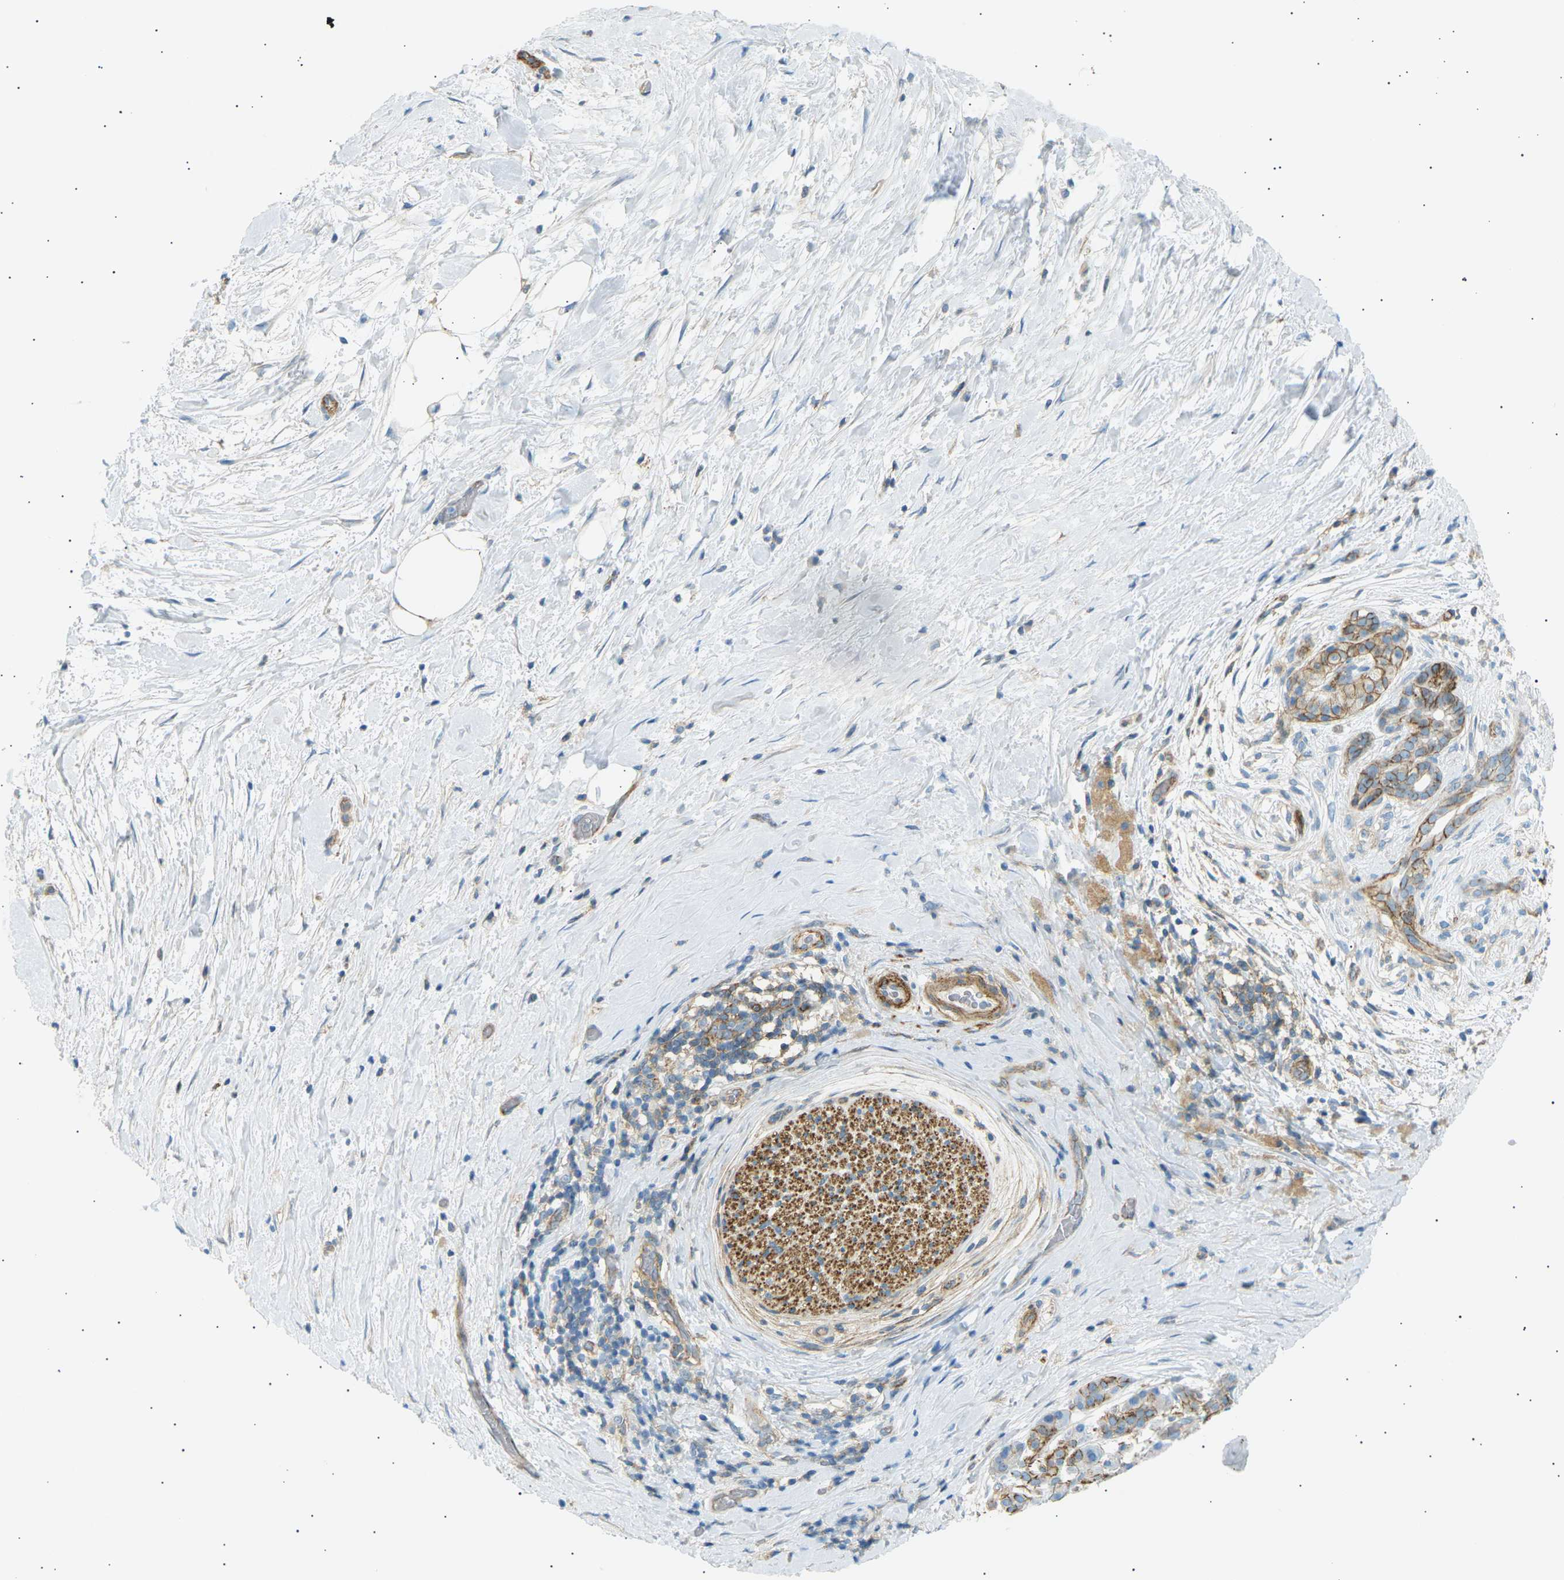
{"staining": {"intensity": "moderate", "quantity": "25%-75%", "location": "cytoplasmic/membranous"}, "tissue": "pancreatic cancer", "cell_type": "Tumor cells", "image_type": "cancer", "snomed": [{"axis": "morphology", "description": "Adenocarcinoma, NOS"}, {"axis": "topography", "description": "Pancreas"}], "caption": "Pancreatic cancer stained with a brown dye displays moderate cytoplasmic/membranous positive staining in approximately 25%-75% of tumor cells.", "gene": "ATP2B4", "patient": {"sex": "male", "age": 55}}